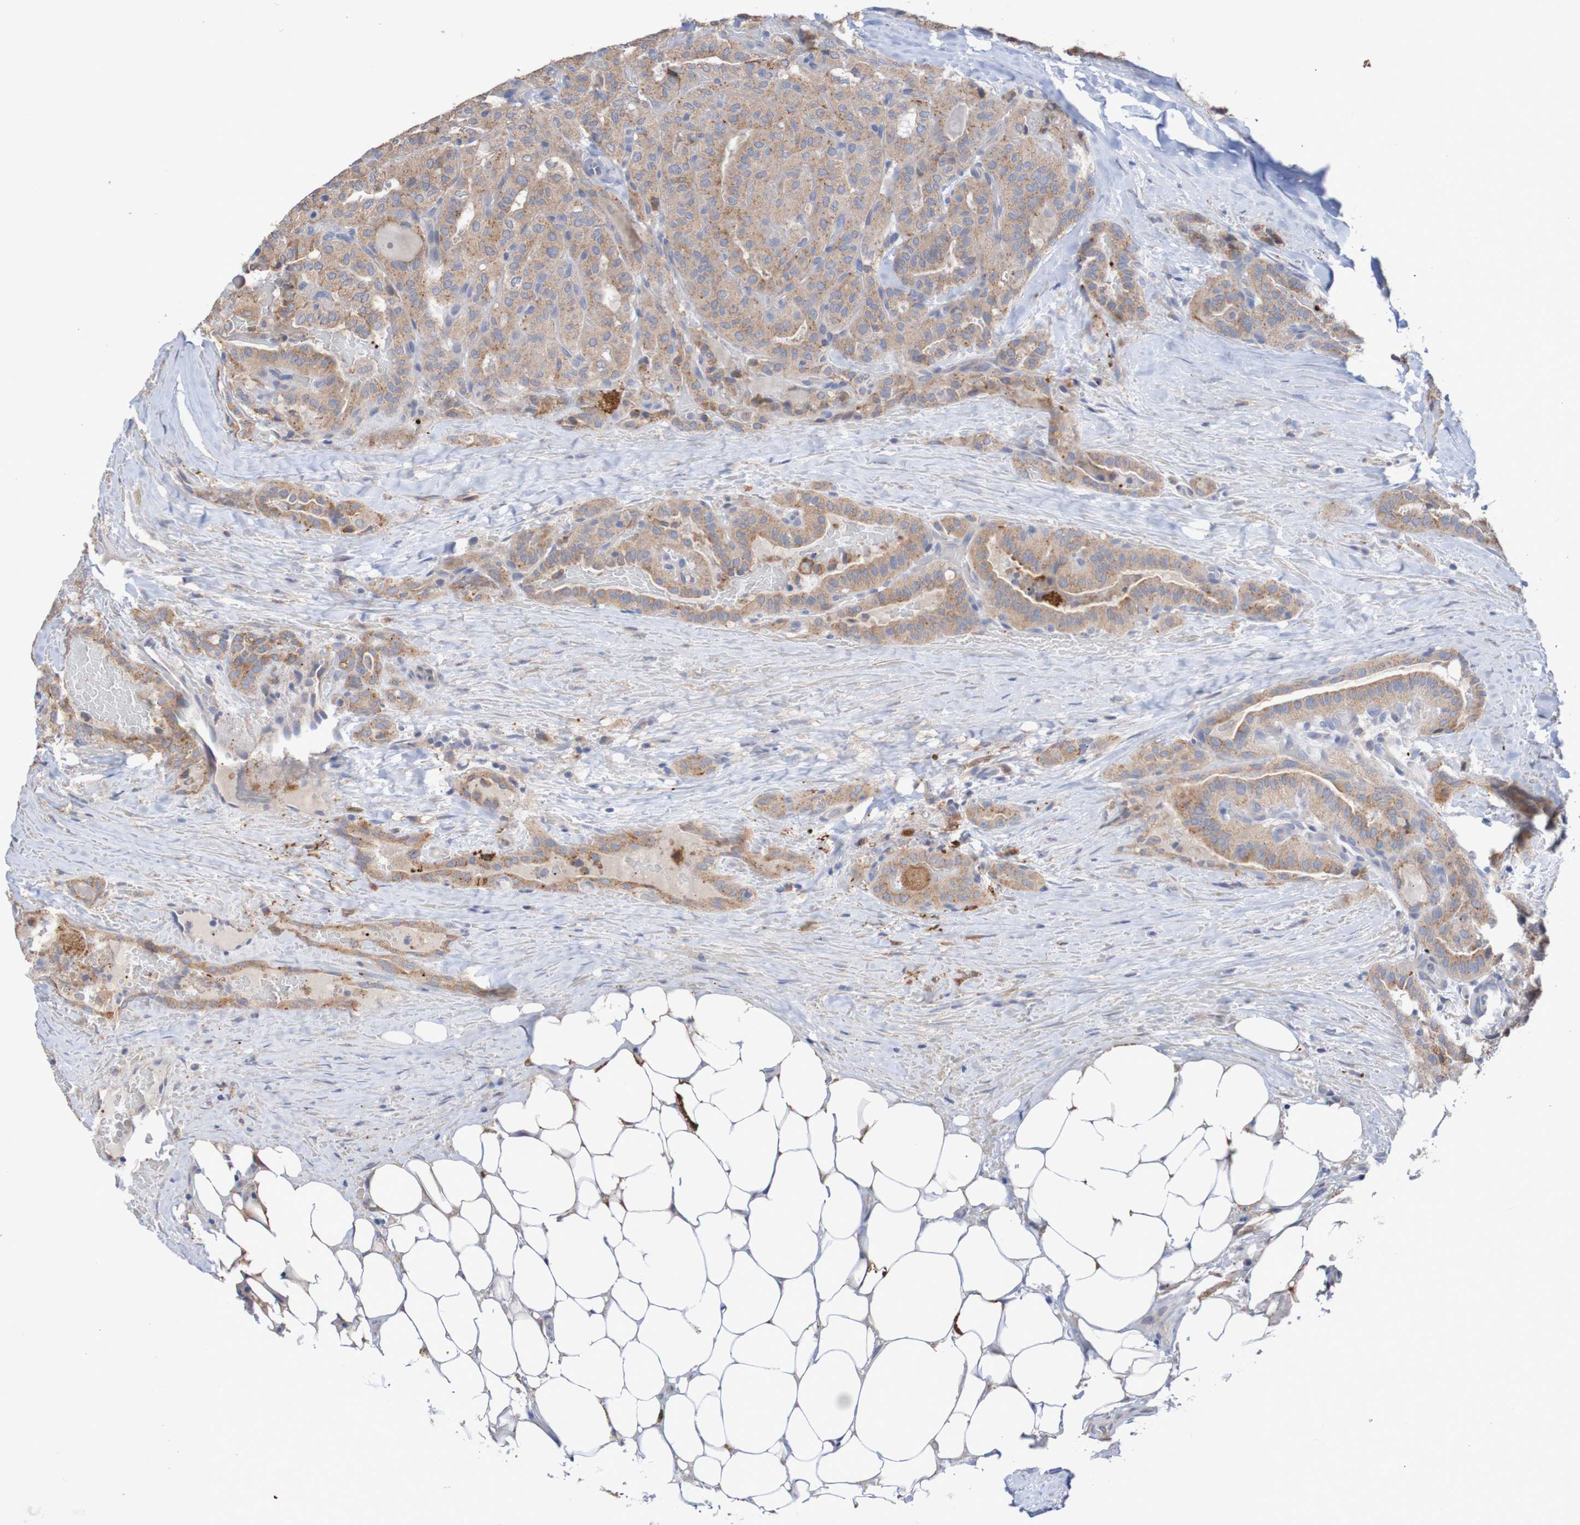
{"staining": {"intensity": "moderate", "quantity": ">75%", "location": "cytoplasmic/membranous"}, "tissue": "head and neck cancer", "cell_type": "Tumor cells", "image_type": "cancer", "snomed": [{"axis": "morphology", "description": "Squamous cell carcinoma, NOS"}, {"axis": "topography", "description": "Oral tissue"}, {"axis": "topography", "description": "Head-Neck"}], "caption": "Immunohistochemistry photomicrograph of human head and neck cancer (squamous cell carcinoma) stained for a protein (brown), which exhibits medium levels of moderate cytoplasmic/membranous positivity in approximately >75% of tumor cells.", "gene": "PHYH", "patient": {"sex": "female", "age": 50}}